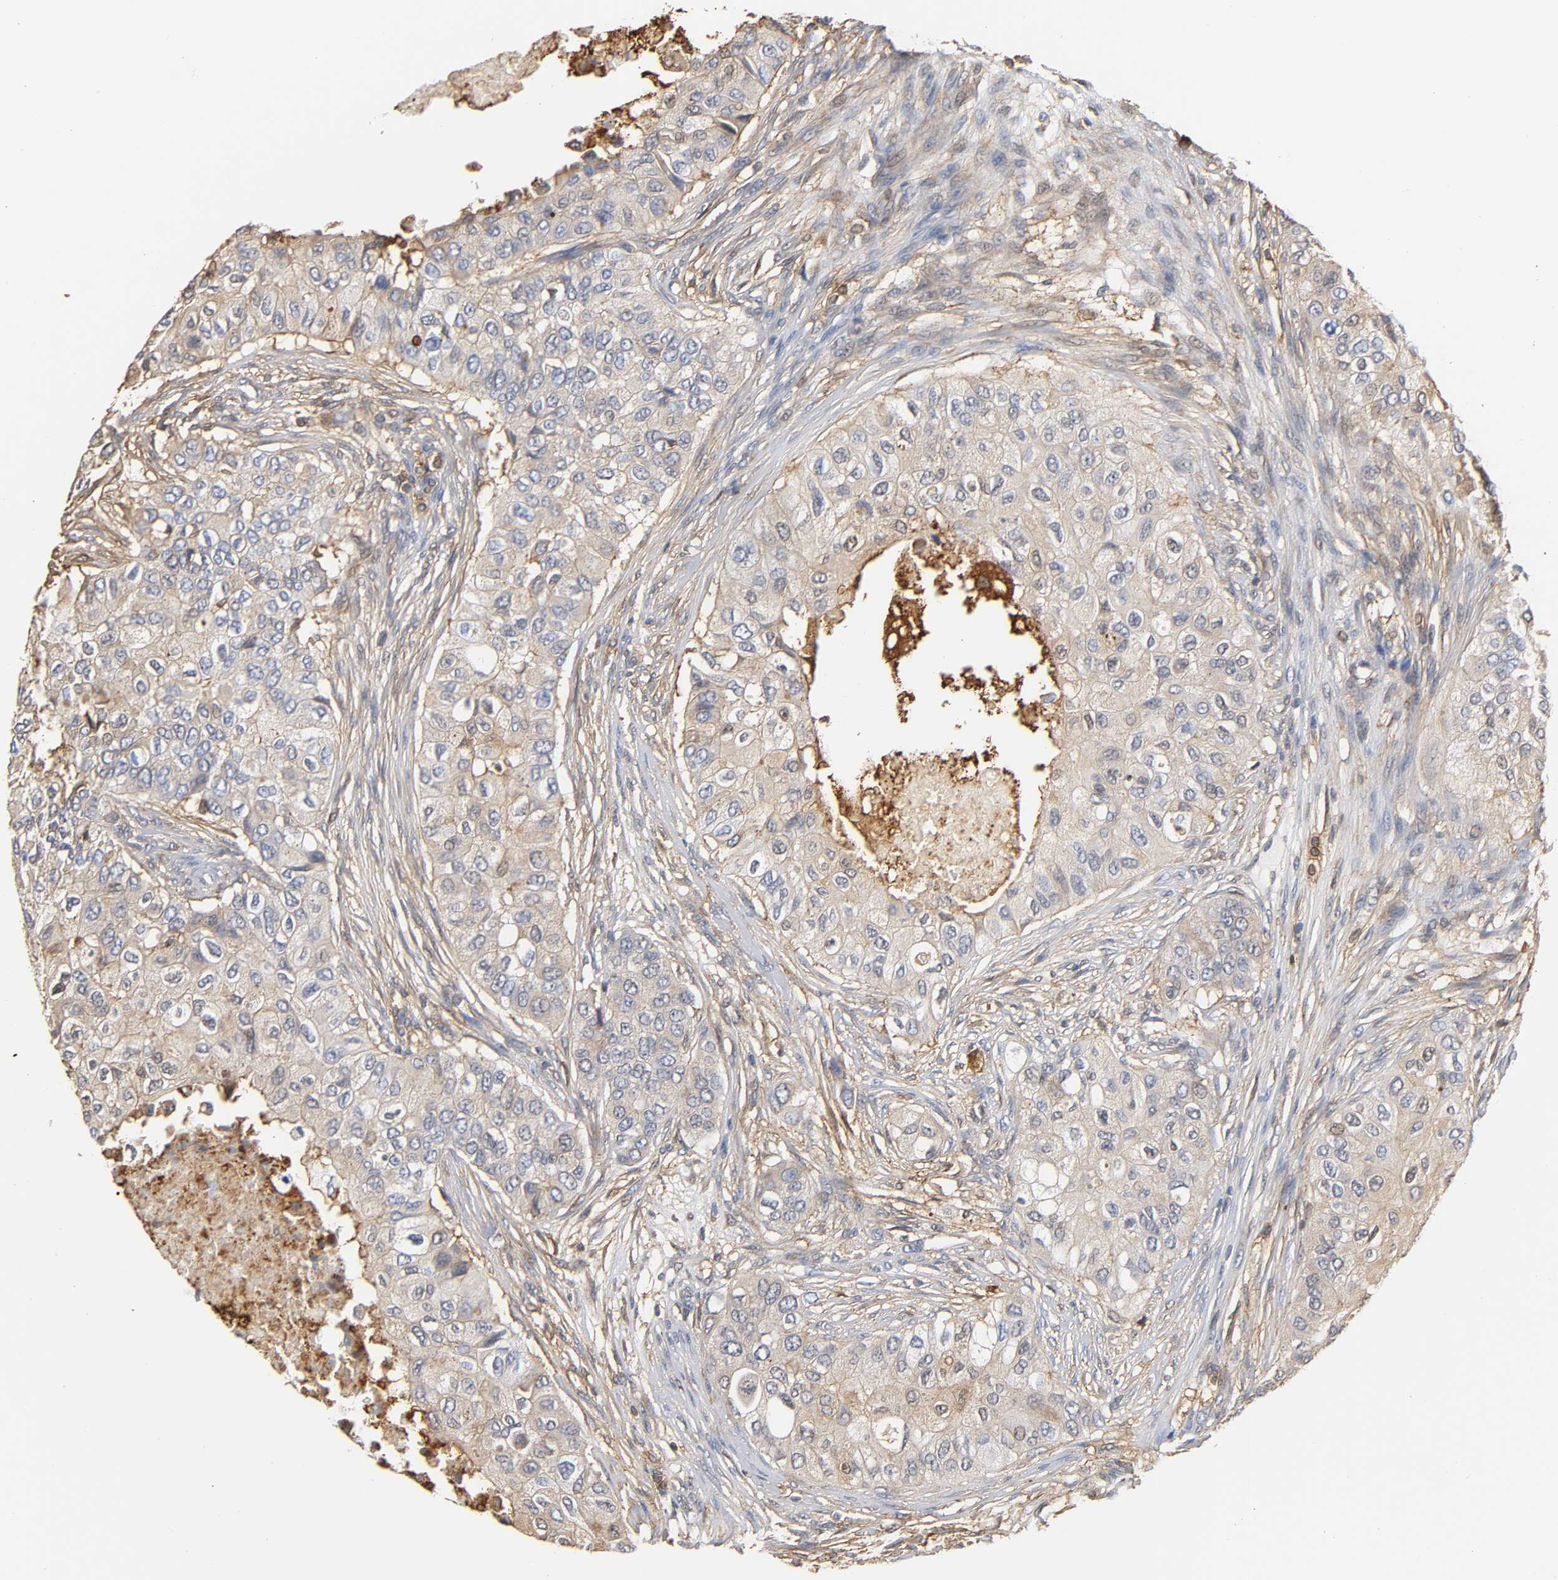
{"staining": {"intensity": "weak", "quantity": ">75%", "location": "cytoplasmic/membranous"}, "tissue": "breast cancer", "cell_type": "Tumor cells", "image_type": "cancer", "snomed": [{"axis": "morphology", "description": "Normal tissue, NOS"}, {"axis": "morphology", "description": "Duct carcinoma"}, {"axis": "topography", "description": "Breast"}], "caption": "Invasive ductal carcinoma (breast) stained with DAB immunohistochemistry (IHC) reveals low levels of weak cytoplasmic/membranous staining in approximately >75% of tumor cells.", "gene": "ANXA11", "patient": {"sex": "female", "age": 49}}